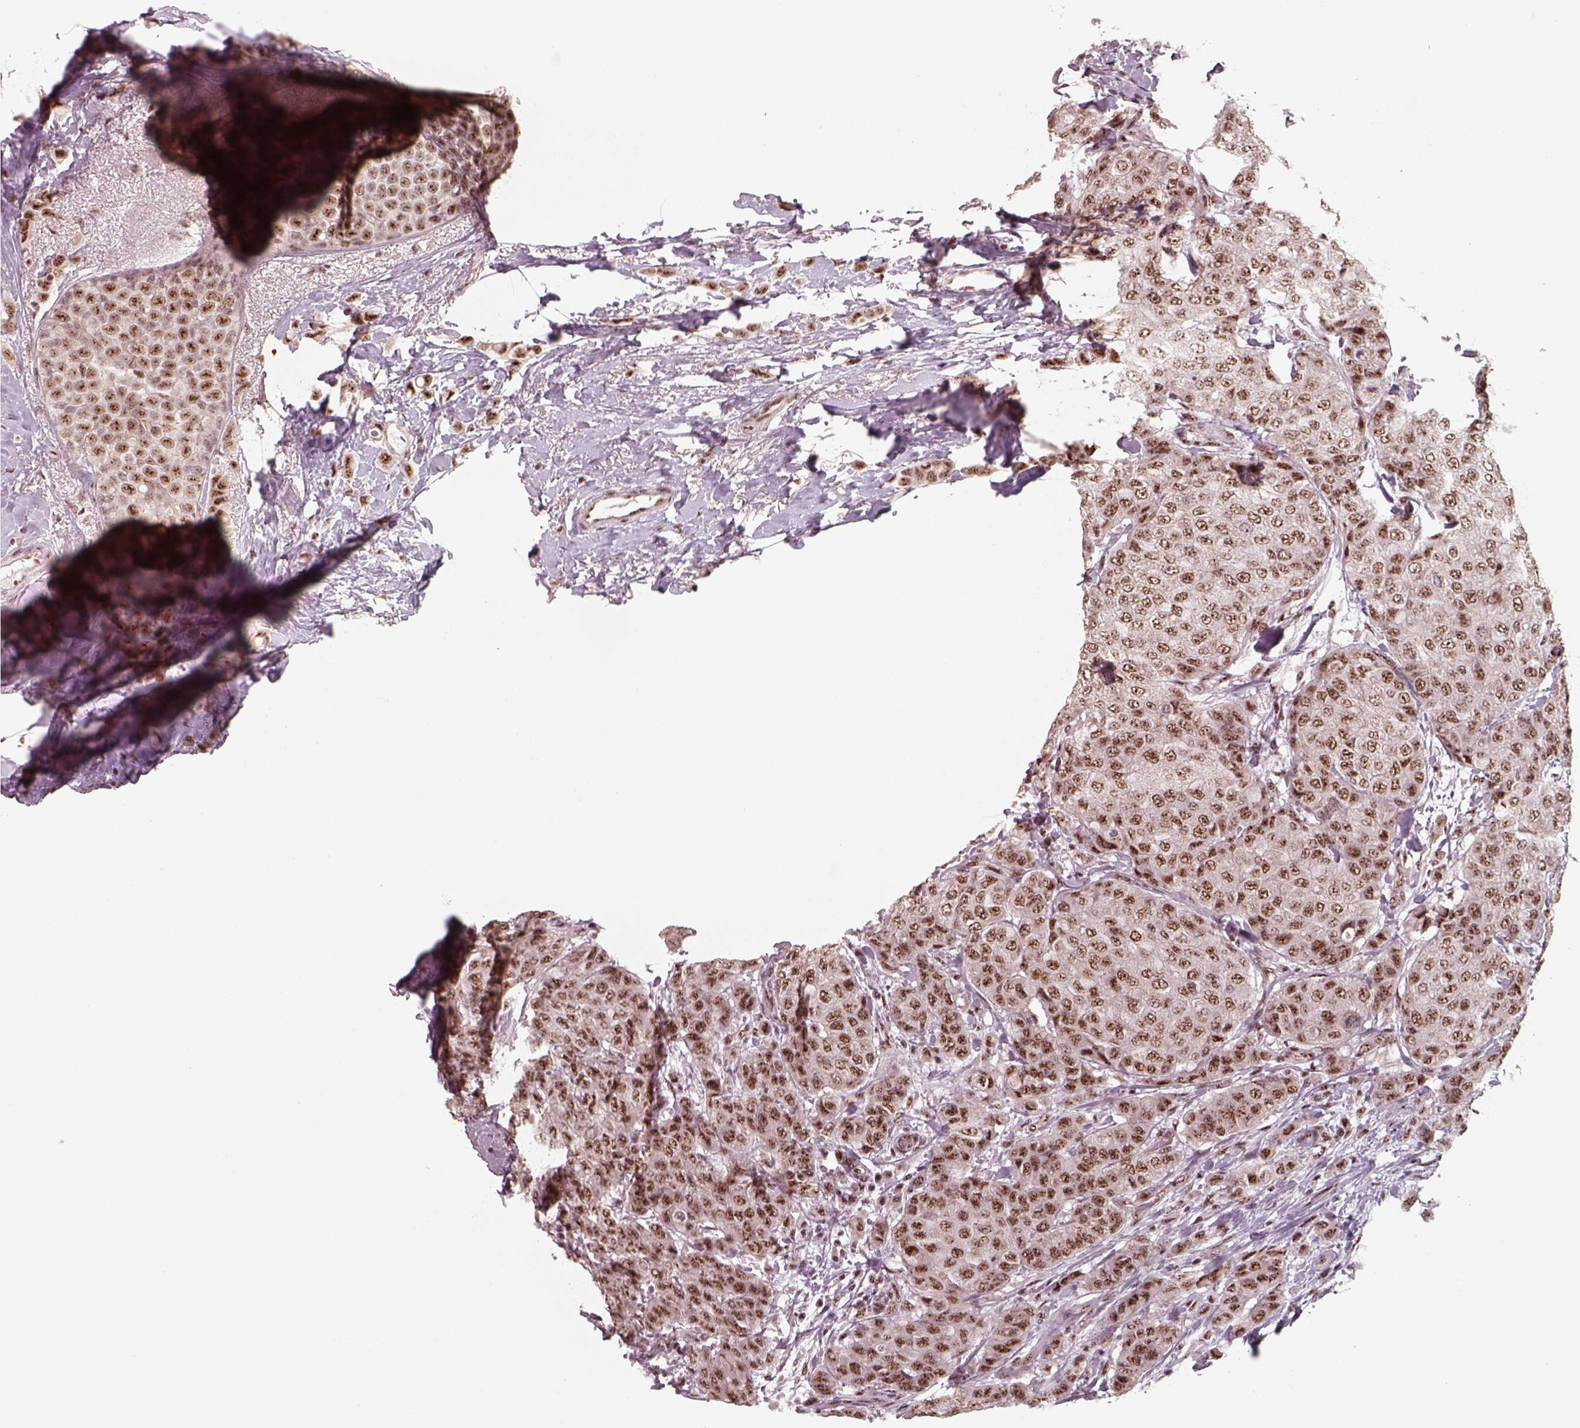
{"staining": {"intensity": "moderate", "quantity": ">75%", "location": "nuclear"}, "tissue": "breast cancer", "cell_type": "Tumor cells", "image_type": "cancer", "snomed": [{"axis": "morphology", "description": "Duct carcinoma"}, {"axis": "topography", "description": "Breast"}], "caption": "DAB (3,3'-diaminobenzidine) immunohistochemical staining of human breast cancer (infiltrating ductal carcinoma) exhibits moderate nuclear protein positivity in about >75% of tumor cells. The protein of interest is shown in brown color, while the nuclei are stained blue.", "gene": "ATXN7L3", "patient": {"sex": "female", "age": 27}}